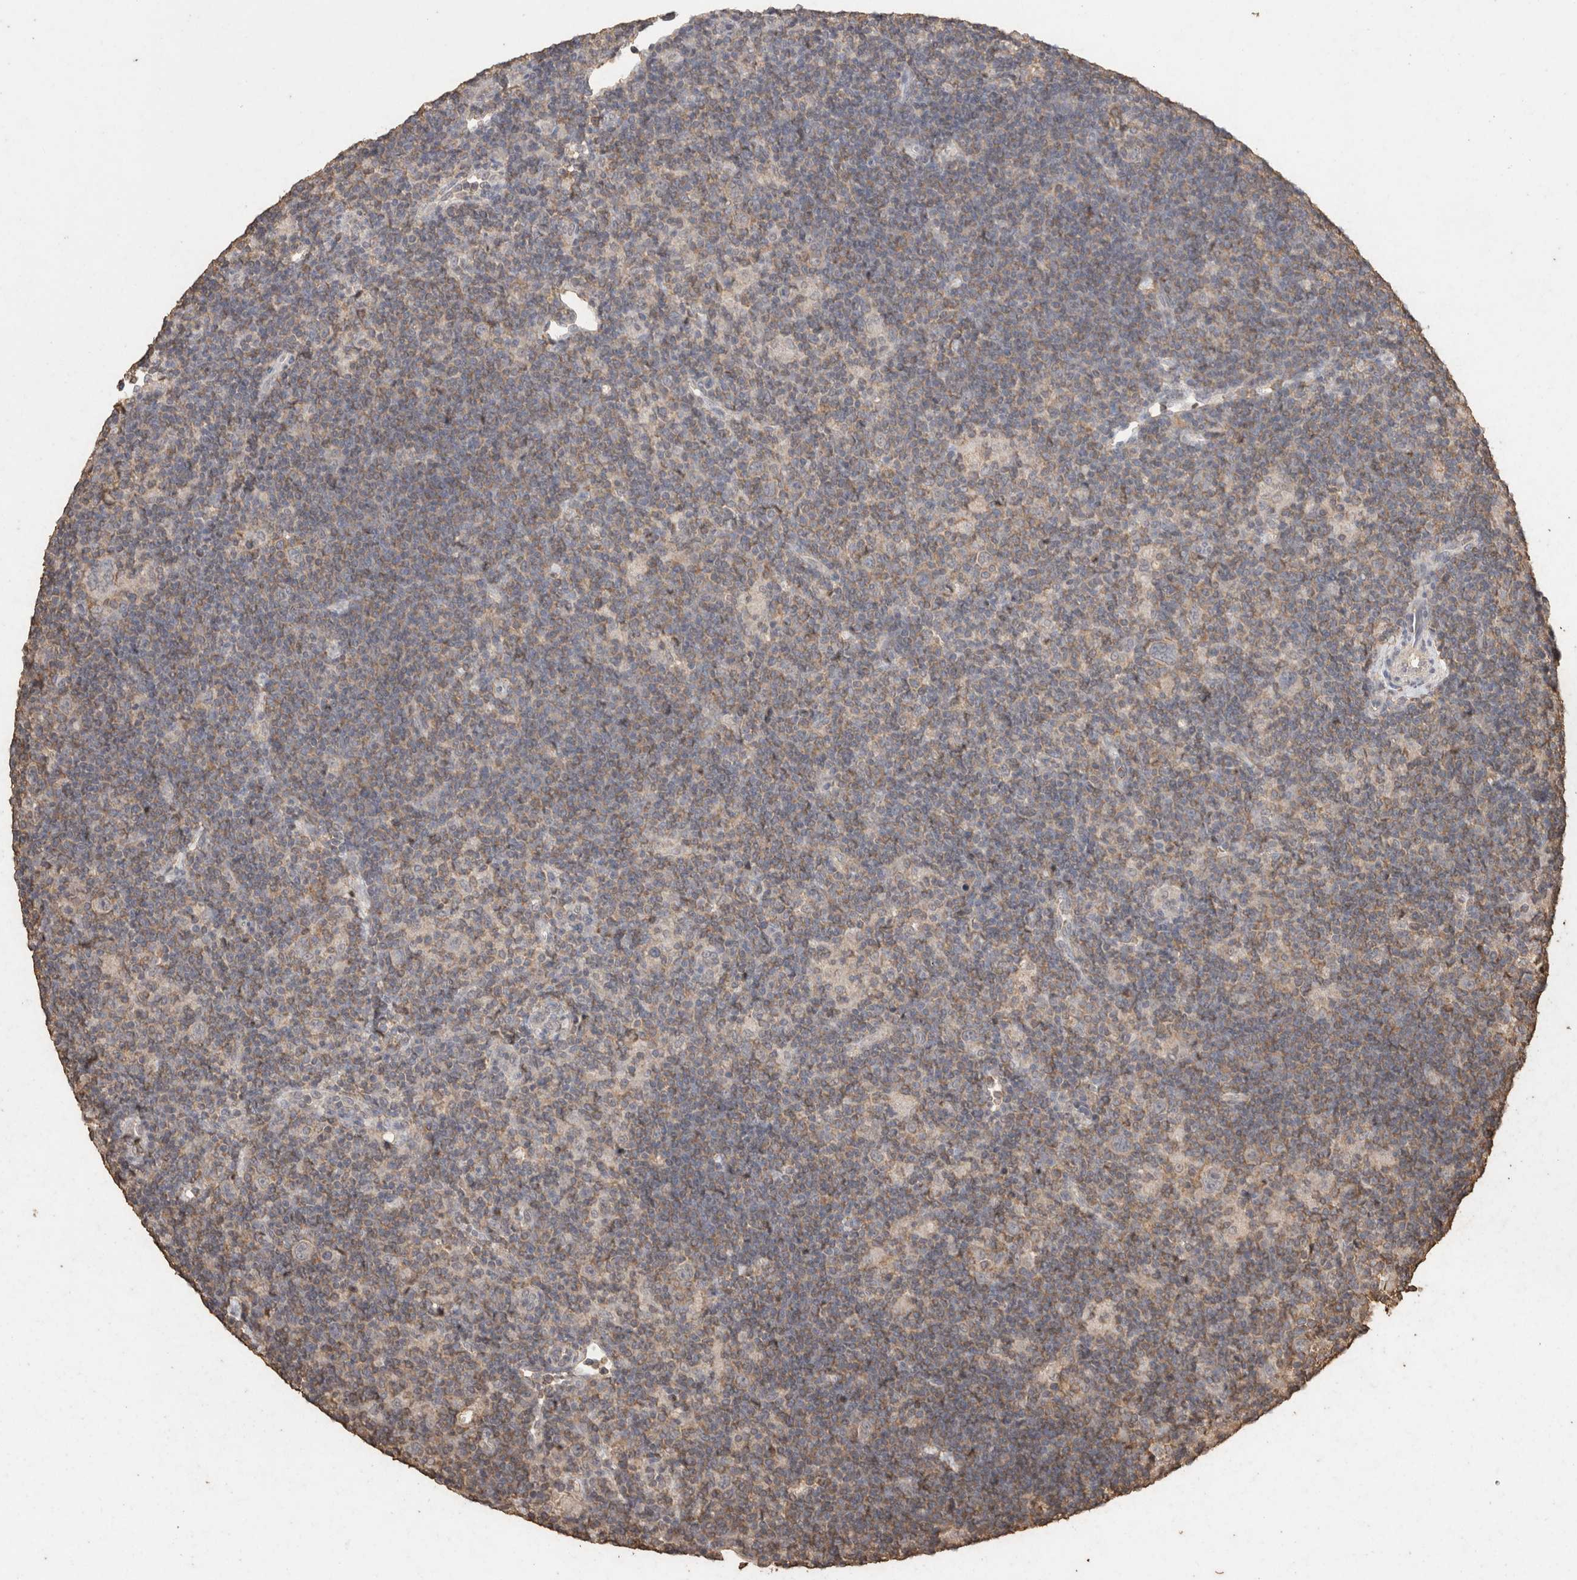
{"staining": {"intensity": "negative", "quantity": "none", "location": "none"}, "tissue": "lymphoma", "cell_type": "Tumor cells", "image_type": "cancer", "snomed": [{"axis": "morphology", "description": "Hodgkin's disease, NOS"}, {"axis": "topography", "description": "Lymph node"}], "caption": "Human Hodgkin's disease stained for a protein using immunohistochemistry exhibits no expression in tumor cells.", "gene": "CX3CL1", "patient": {"sex": "female", "age": 57}}